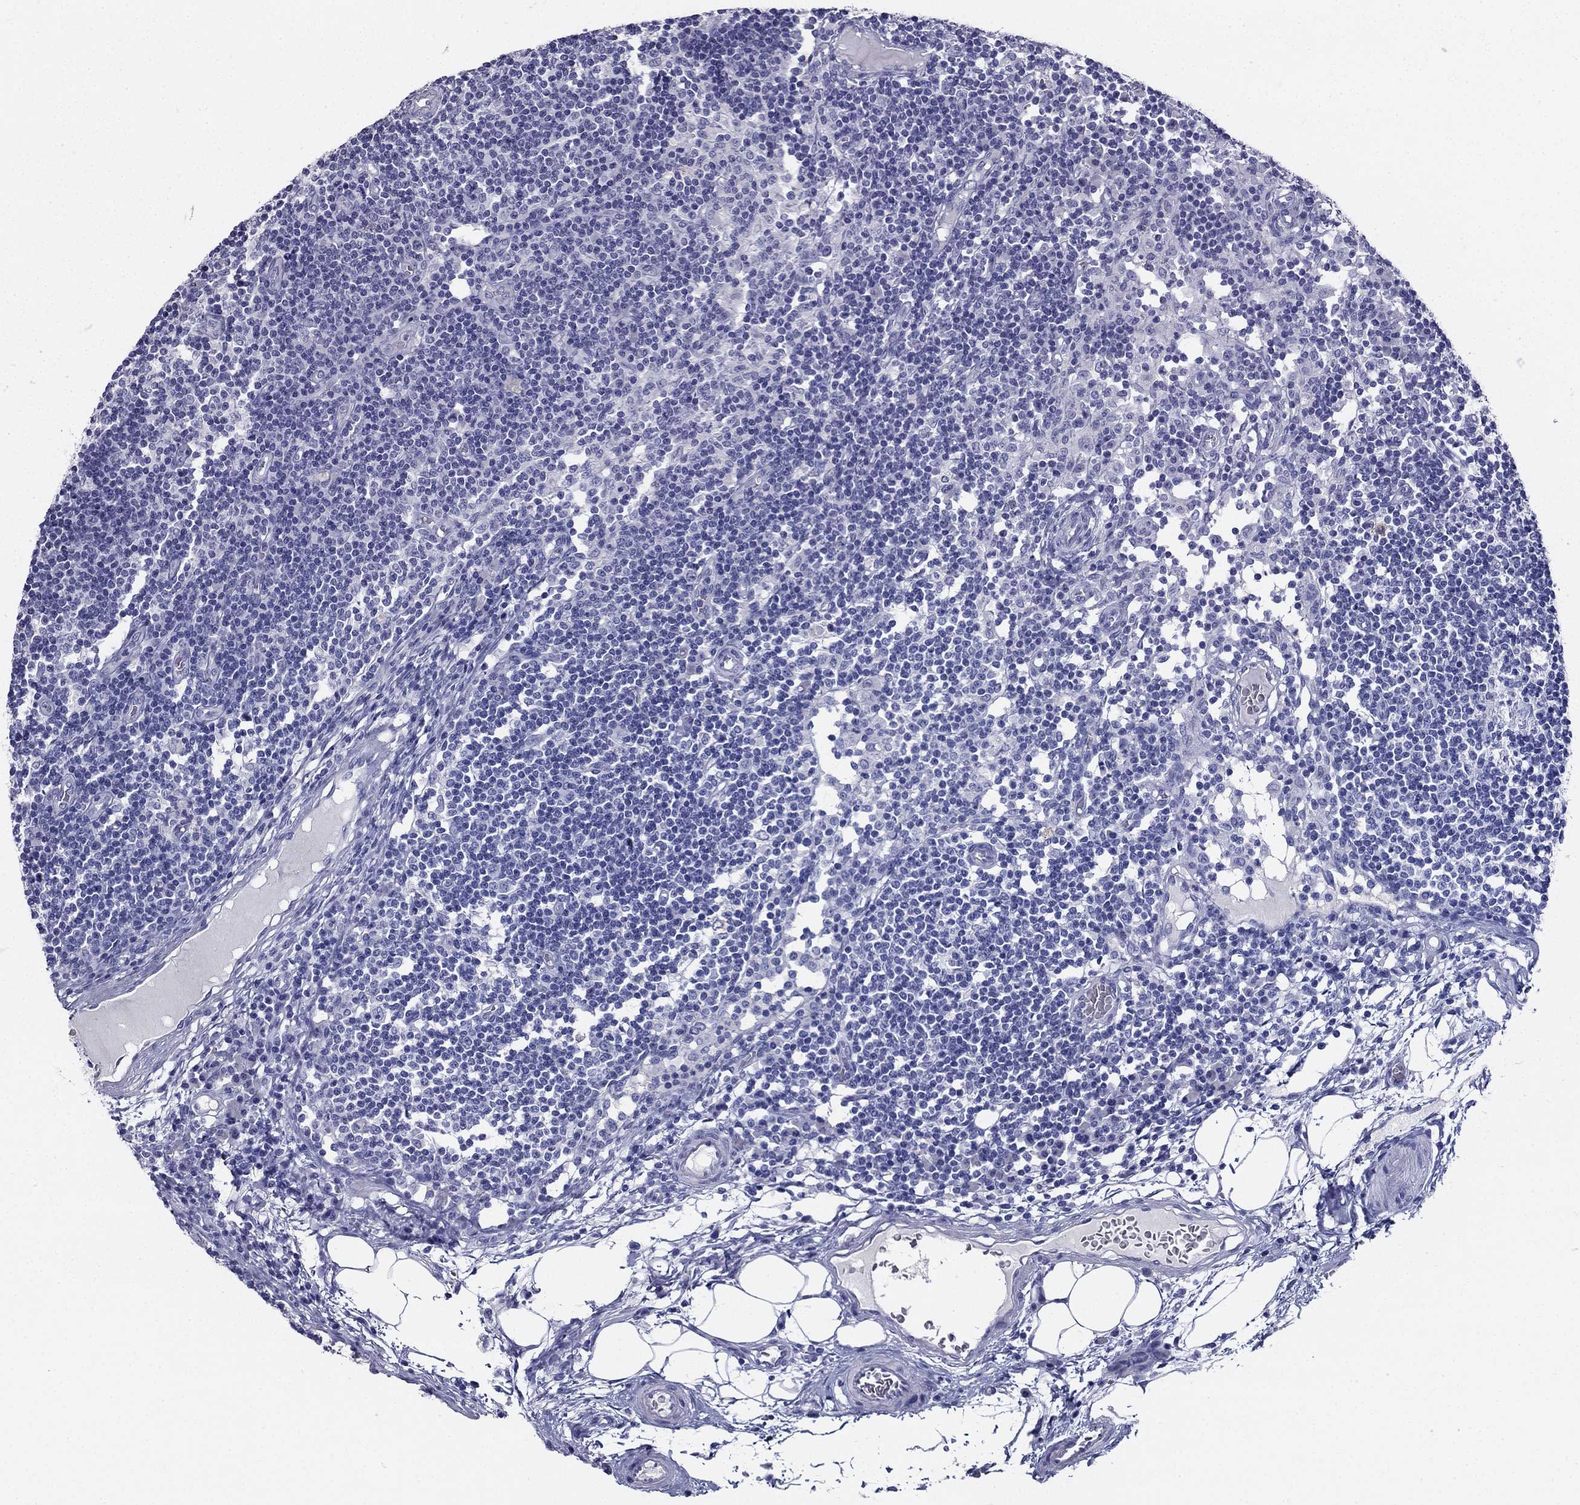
{"staining": {"intensity": "negative", "quantity": "none", "location": "none"}, "tissue": "lymph node", "cell_type": "Germinal center cells", "image_type": "normal", "snomed": [{"axis": "morphology", "description": "Normal tissue, NOS"}, {"axis": "topography", "description": "Lymph node"}], "caption": "Human lymph node stained for a protein using immunohistochemistry (IHC) reveals no staining in germinal center cells.", "gene": "NPTX1", "patient": {"sex": "female", "age": 72}}